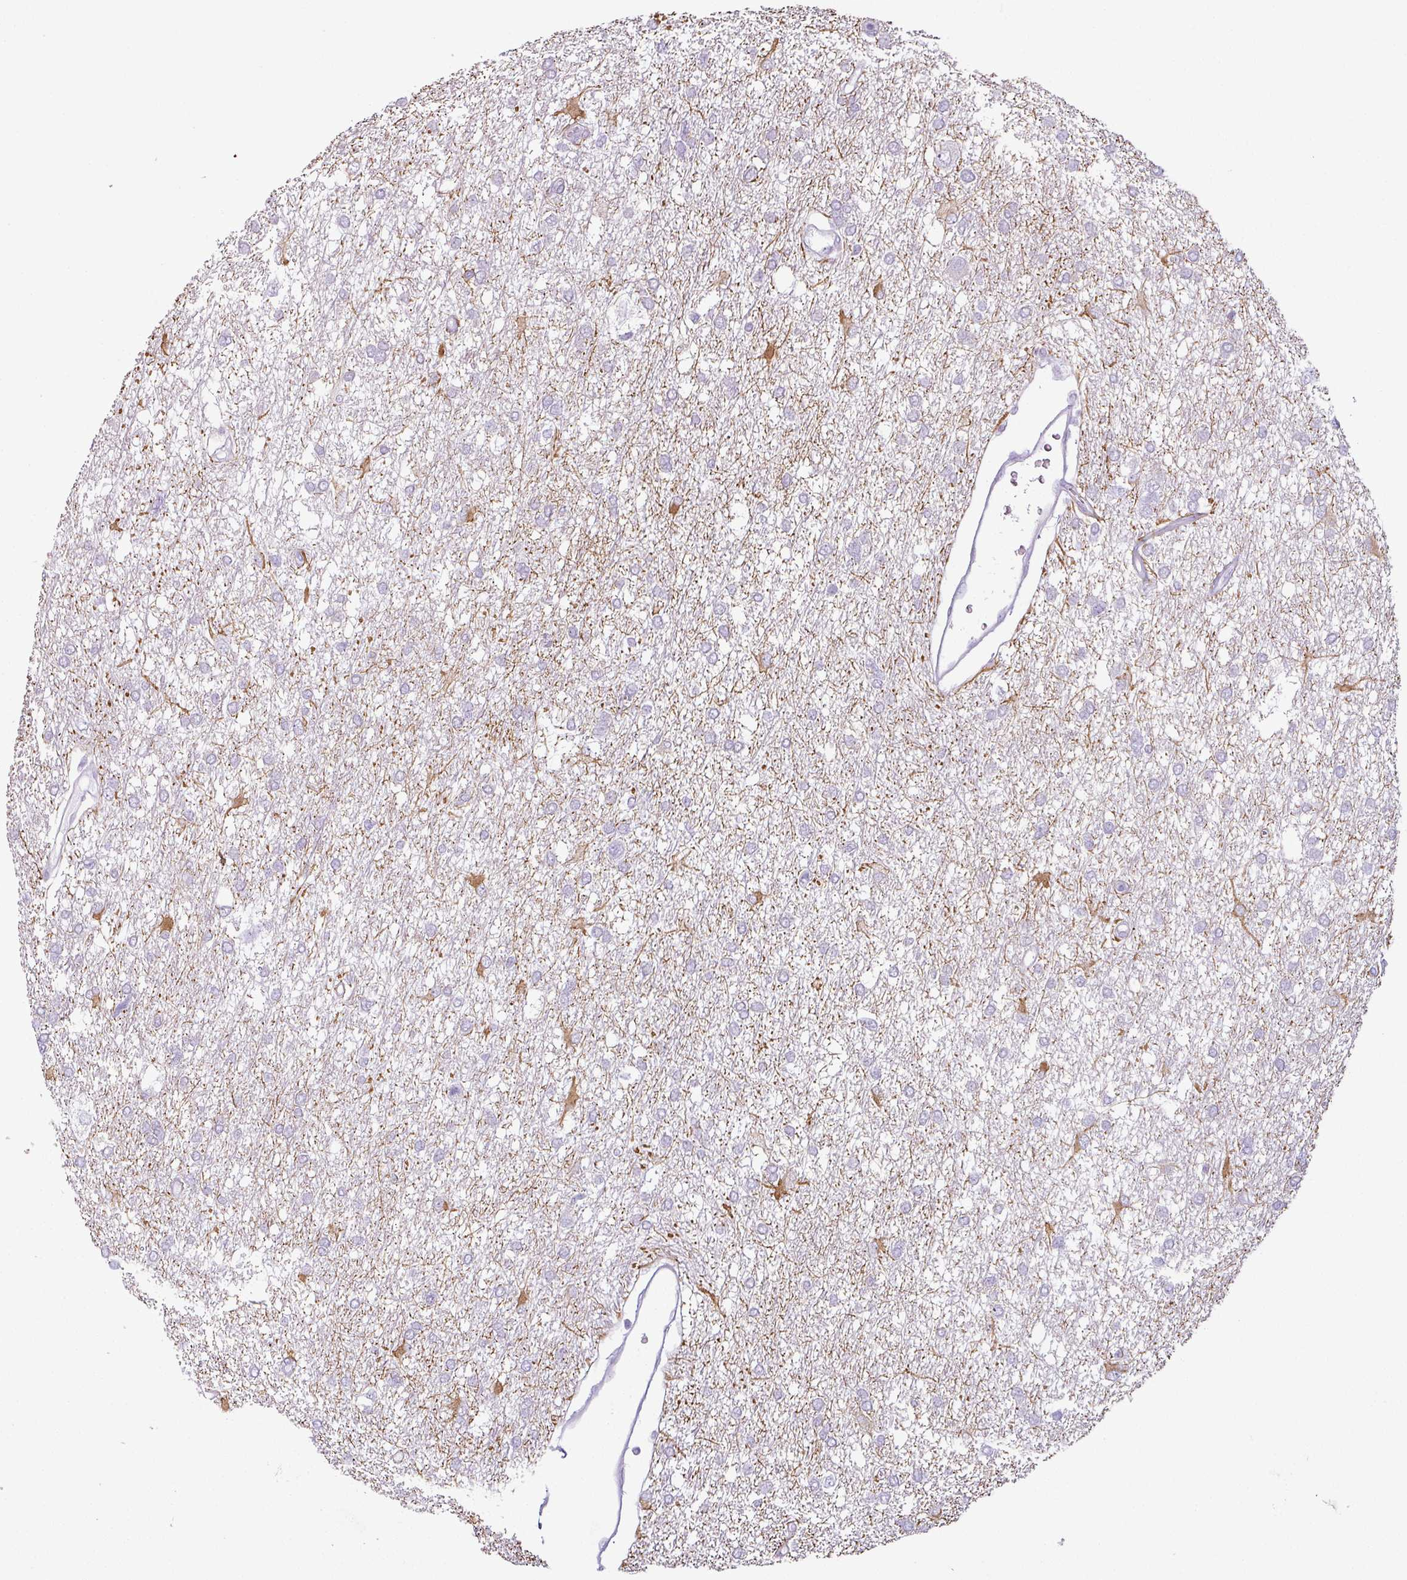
{"staining": {"intensity": "negative", "quantity": "none", "location": "none"}, "tissue": "glioma", "cell_type": "Tumor cells", "image_type": "cancer", "snomed": [{"axis": "morphology", "description": "Glioma, malignant, High grade"}, {"axis": "topography", "description": "Brain"}], "caption": "Tumor cells are negative for brown protein staining in glioma.", "gene": "OR52D1", "patient": {"sex": "male", "age": 61}}